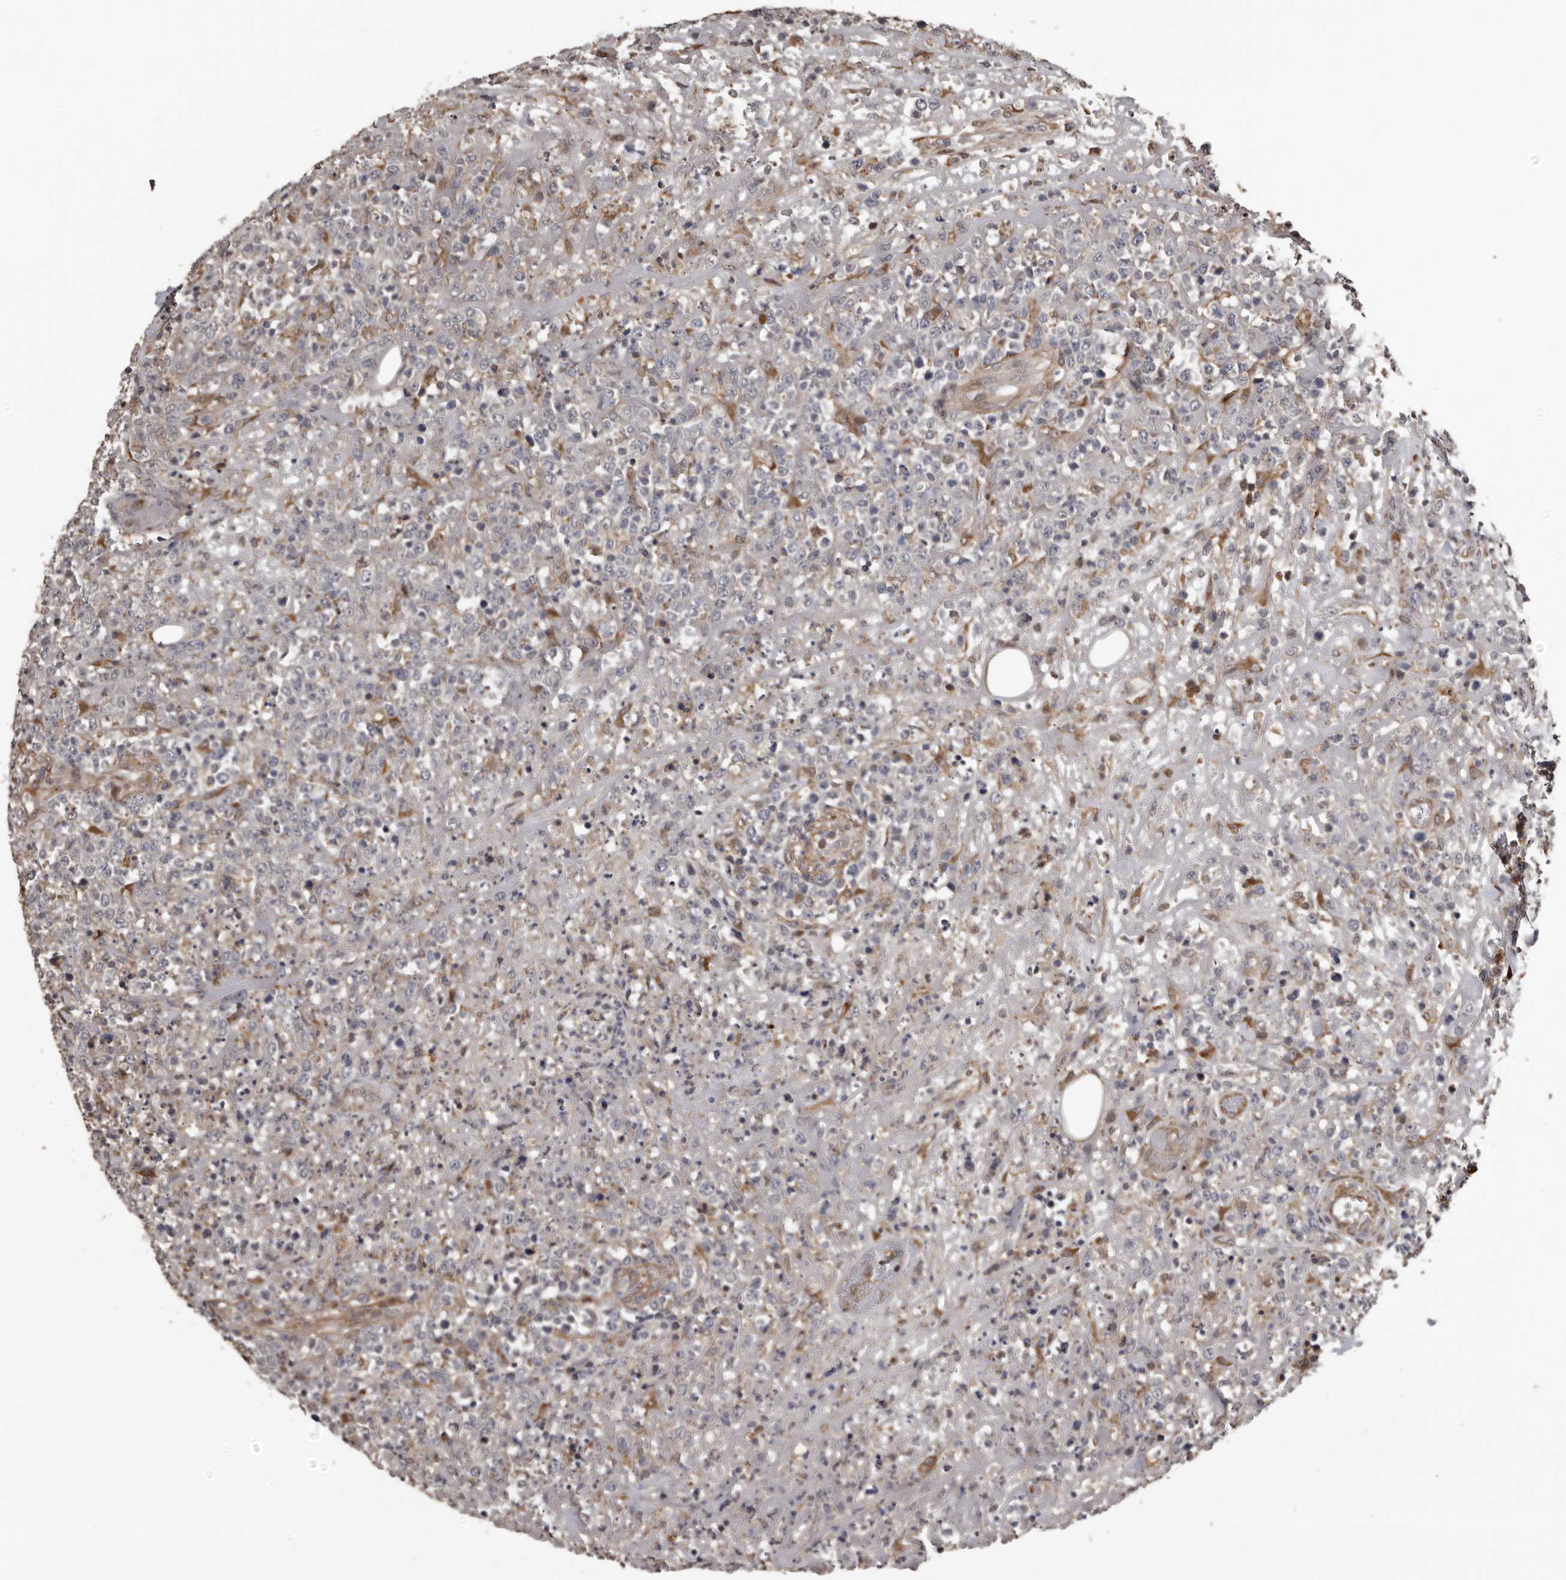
{"staining": {"intensity": "negative", "quantity": "none", "location": "none"}, "tissue": "lymphoma", "cell_type": "Tumor cells", "image_type": "cancer", "snomed": [{"axis": "morphology", "description": "Malignant lymphoma, non-Hodgkin's type, High grade"}, {"axis": "topography", "description": "Colon"}], "caption": "Immunohistochemical staining of malignant lymphoma, non-Hodgkin's type (high-grade) shows no significant positivity in tumor cells.", "gene": "SERTAD4", "patient": {"sex": "female", "age": 53}}